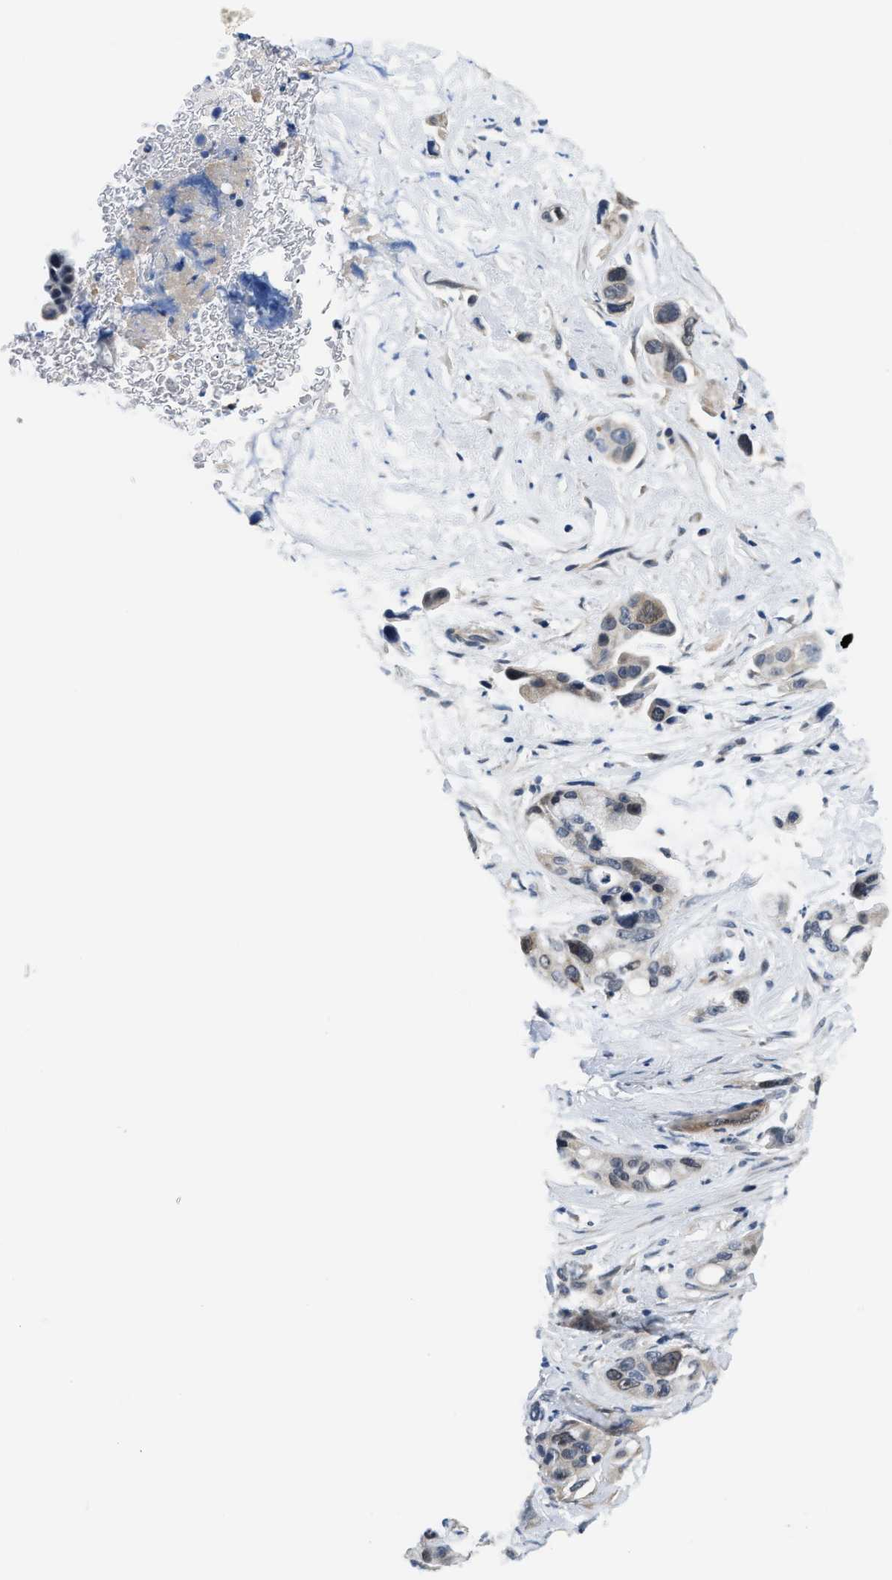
{"staining": {"intensity": "negative", "quantity": "none", "location": "none"}, "tissue": "pancreatic cancer", "cell_type": "Tumor cells", "image_type": "cancer", "snomed": [{"axis": "morphology", "description": "Adenocarcinoma, NOS"}, {"axis": "topography", "description": "Pancreas"}], "caption": "Tumor cells are negative for brown protein staining in pancreatic cancer. Brightfield microscopy of immunohistochemistry stained with DAB (brown) and hematoxylin (blue), captured at high magnification.", "gene": "CLGN", "patient": {"sex": "male", "age": 53}}